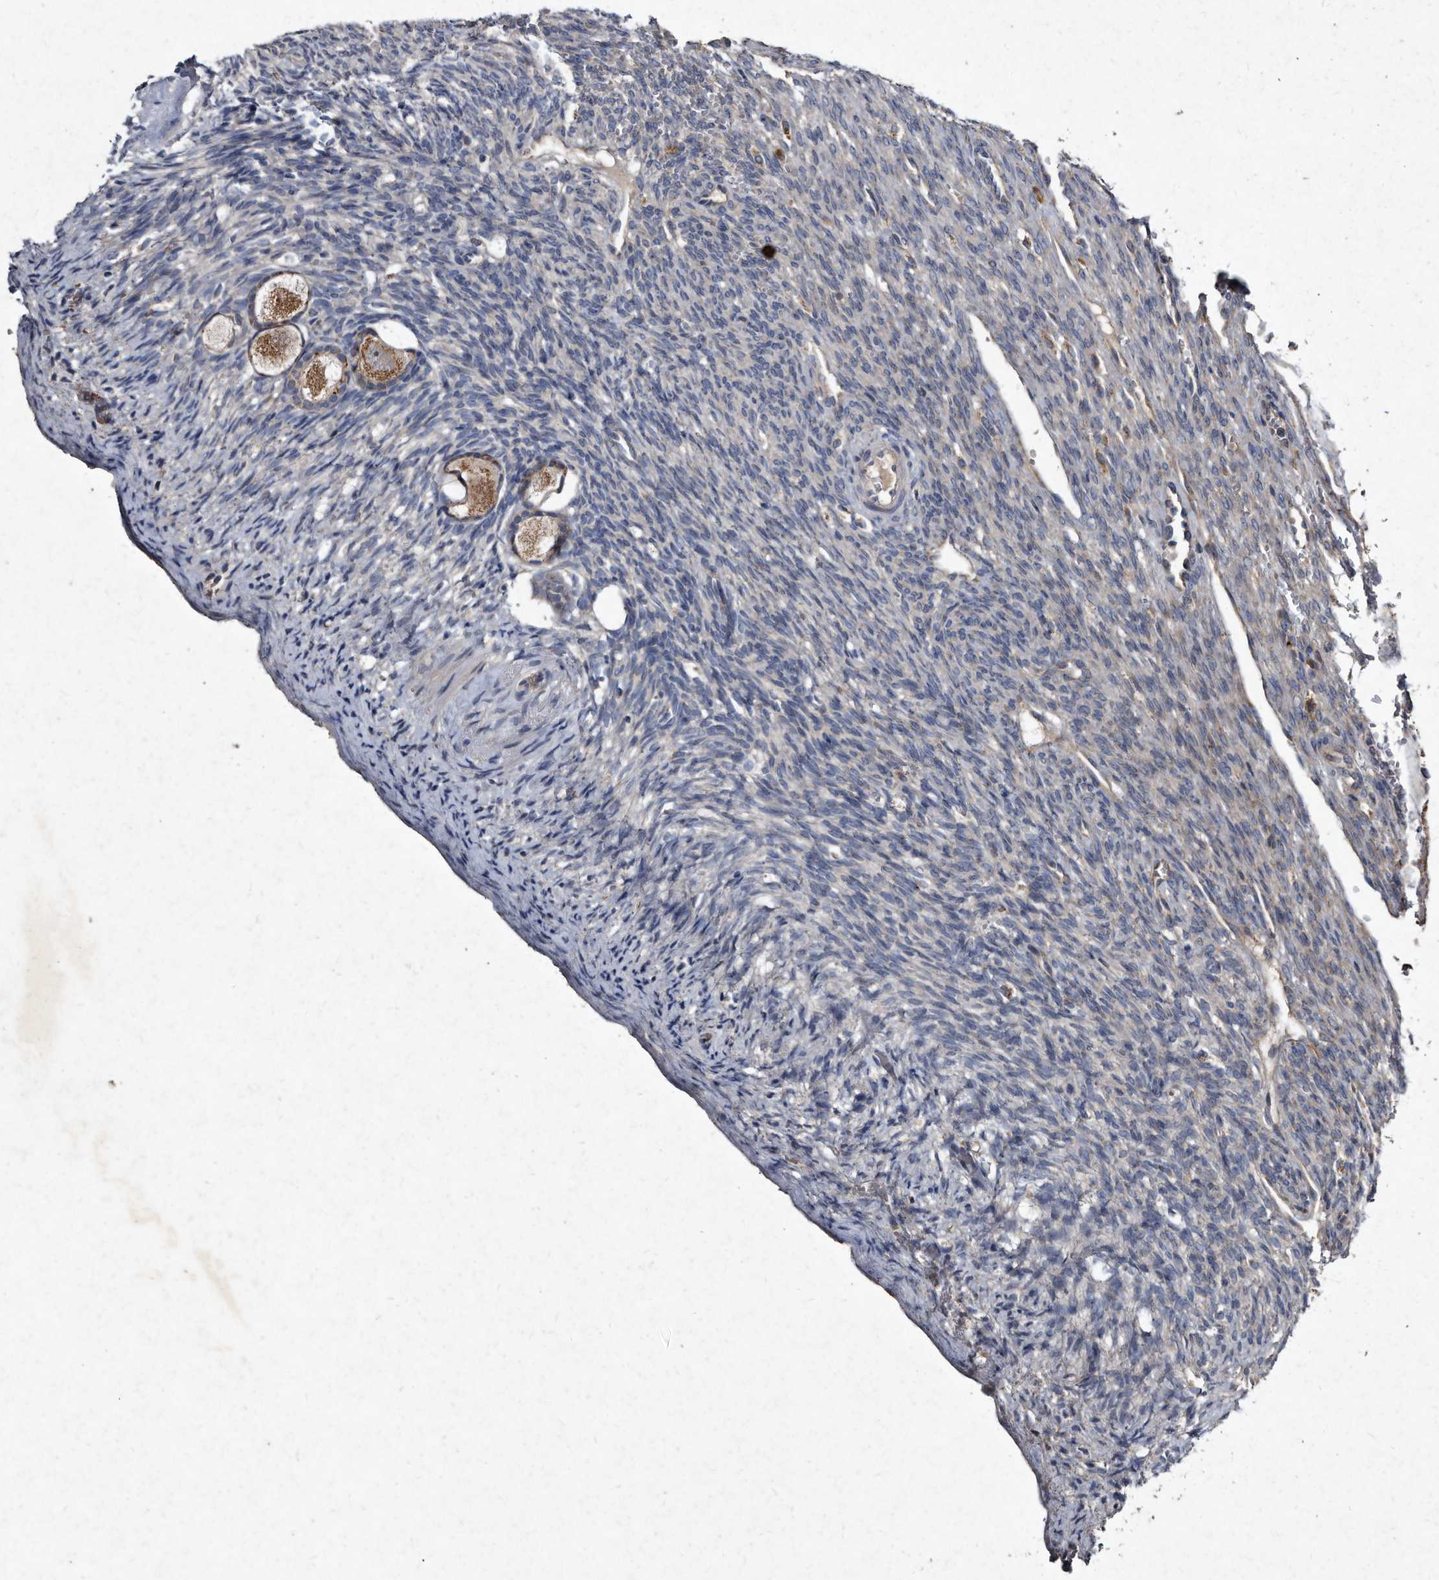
{"staining": {"intensity": "moderate", "quantity": ">75%", "location": "cytoplasmic/membranous"}, "tissue": "ovary", "cell_type": "Follicle cells", "image_type": "normal", "snomed": [{"axis": "morphology", "description": "Normal tissue, NOS"}, {"axis": "topography", "description": "Ovary"}], "caption": "Brown immunohistochemical staining in unremarkable human ovary reveals moderate cytoplasmic/membranous positivity in approximately >75% of follicle cells.", "gene": "YPEL1", "patient": {"sex": "female", "age": 34}}